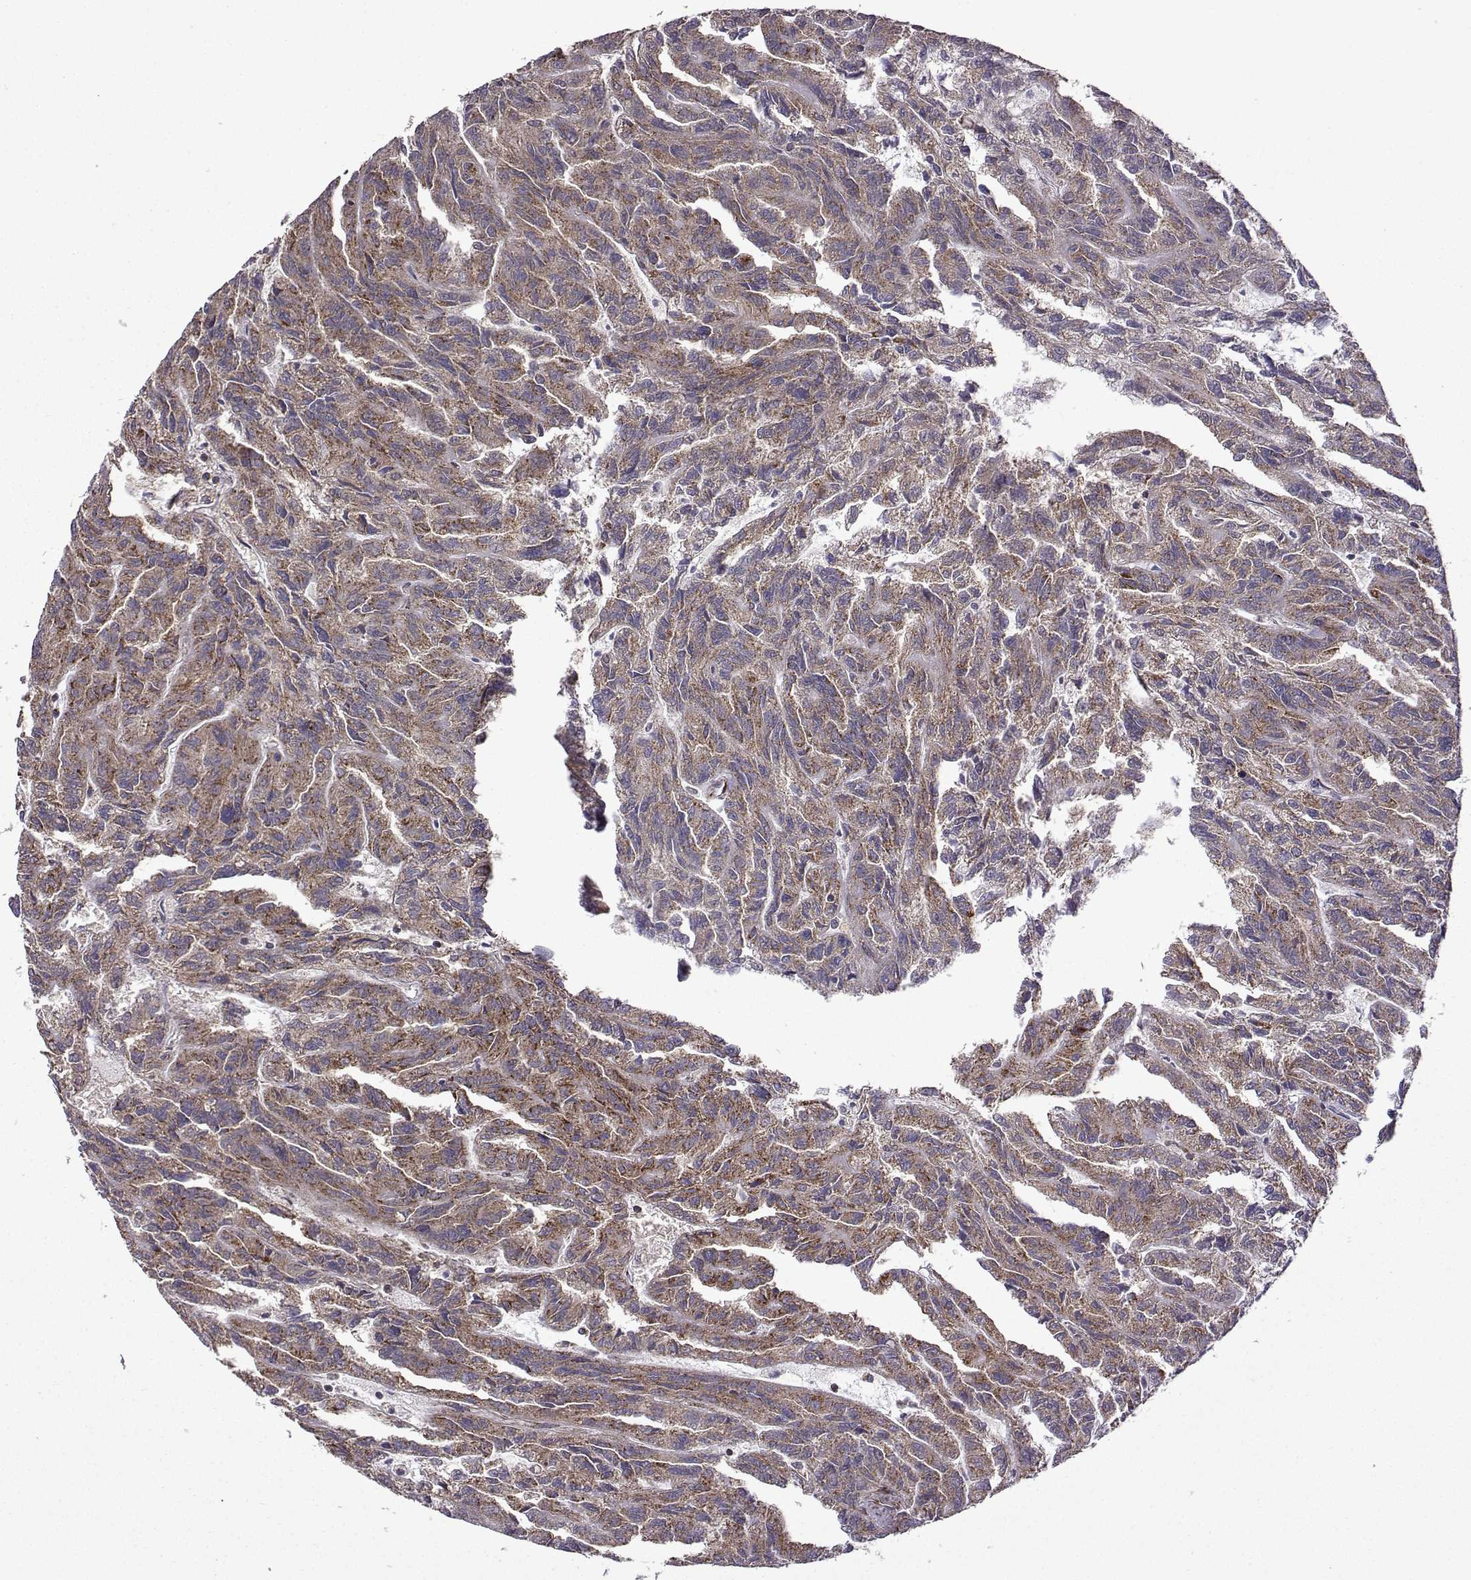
{"staining": {"intensity": "moderate", "quantity": "25%-75%", "location": "cytoplasmic/membranous"}, "tissue": "renal cancer", "cell_type": "Tumor cells", "image_type": "cancer", "snomed": [{"axis": "morphology", "description": "Adenocarcinoma, NOS"}, {"axis": "topography", "description": "Kidney"}], "caption": "Renal cancer (adenocarcinoma) stained with DAB IHC exhibits medium levels of moderate cytoplasmic/membranous staining in approximately 25%-75% of tumor cells.", "gene": "TAB2", "patient": {"sex": "male", "age": 79}}